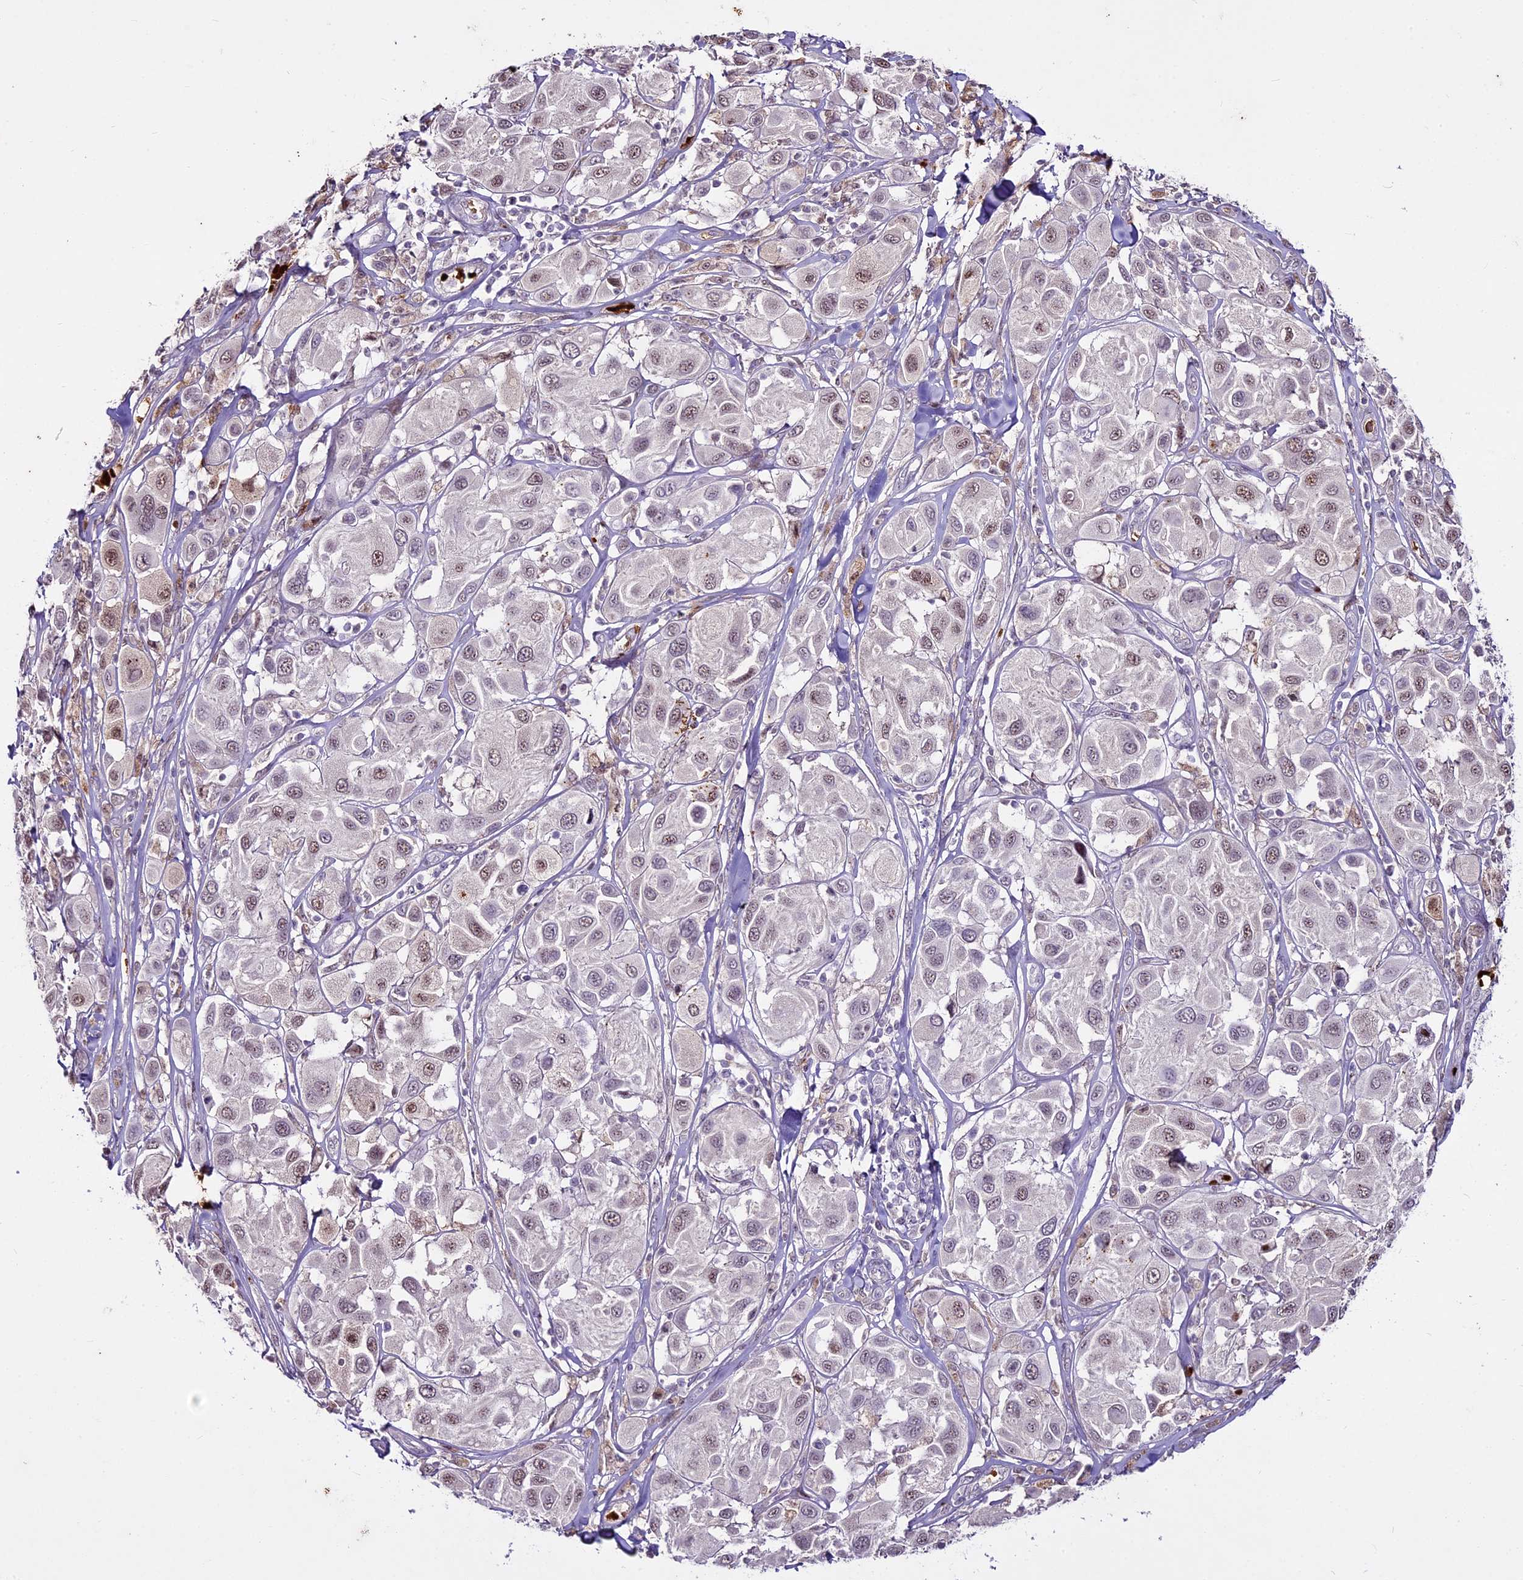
{"staining": {"intensity": "weak", "quantity": "<25%", "location": "nuclear"}, "tissue": "melanoma", "cell_type": "Tumor cells", "image_type": "cancer", "snomed": [{"axis": "morphology", "description": "Malignant melanoma, Metastatic site"}, {"axis": "topography", "description": "Skin"}], "caption": "Micrograph shows no significant protein positivity in tumor cells of melanoma.", "gene": "SUSD3", "patient": {"sex": "male", "age": 41}}